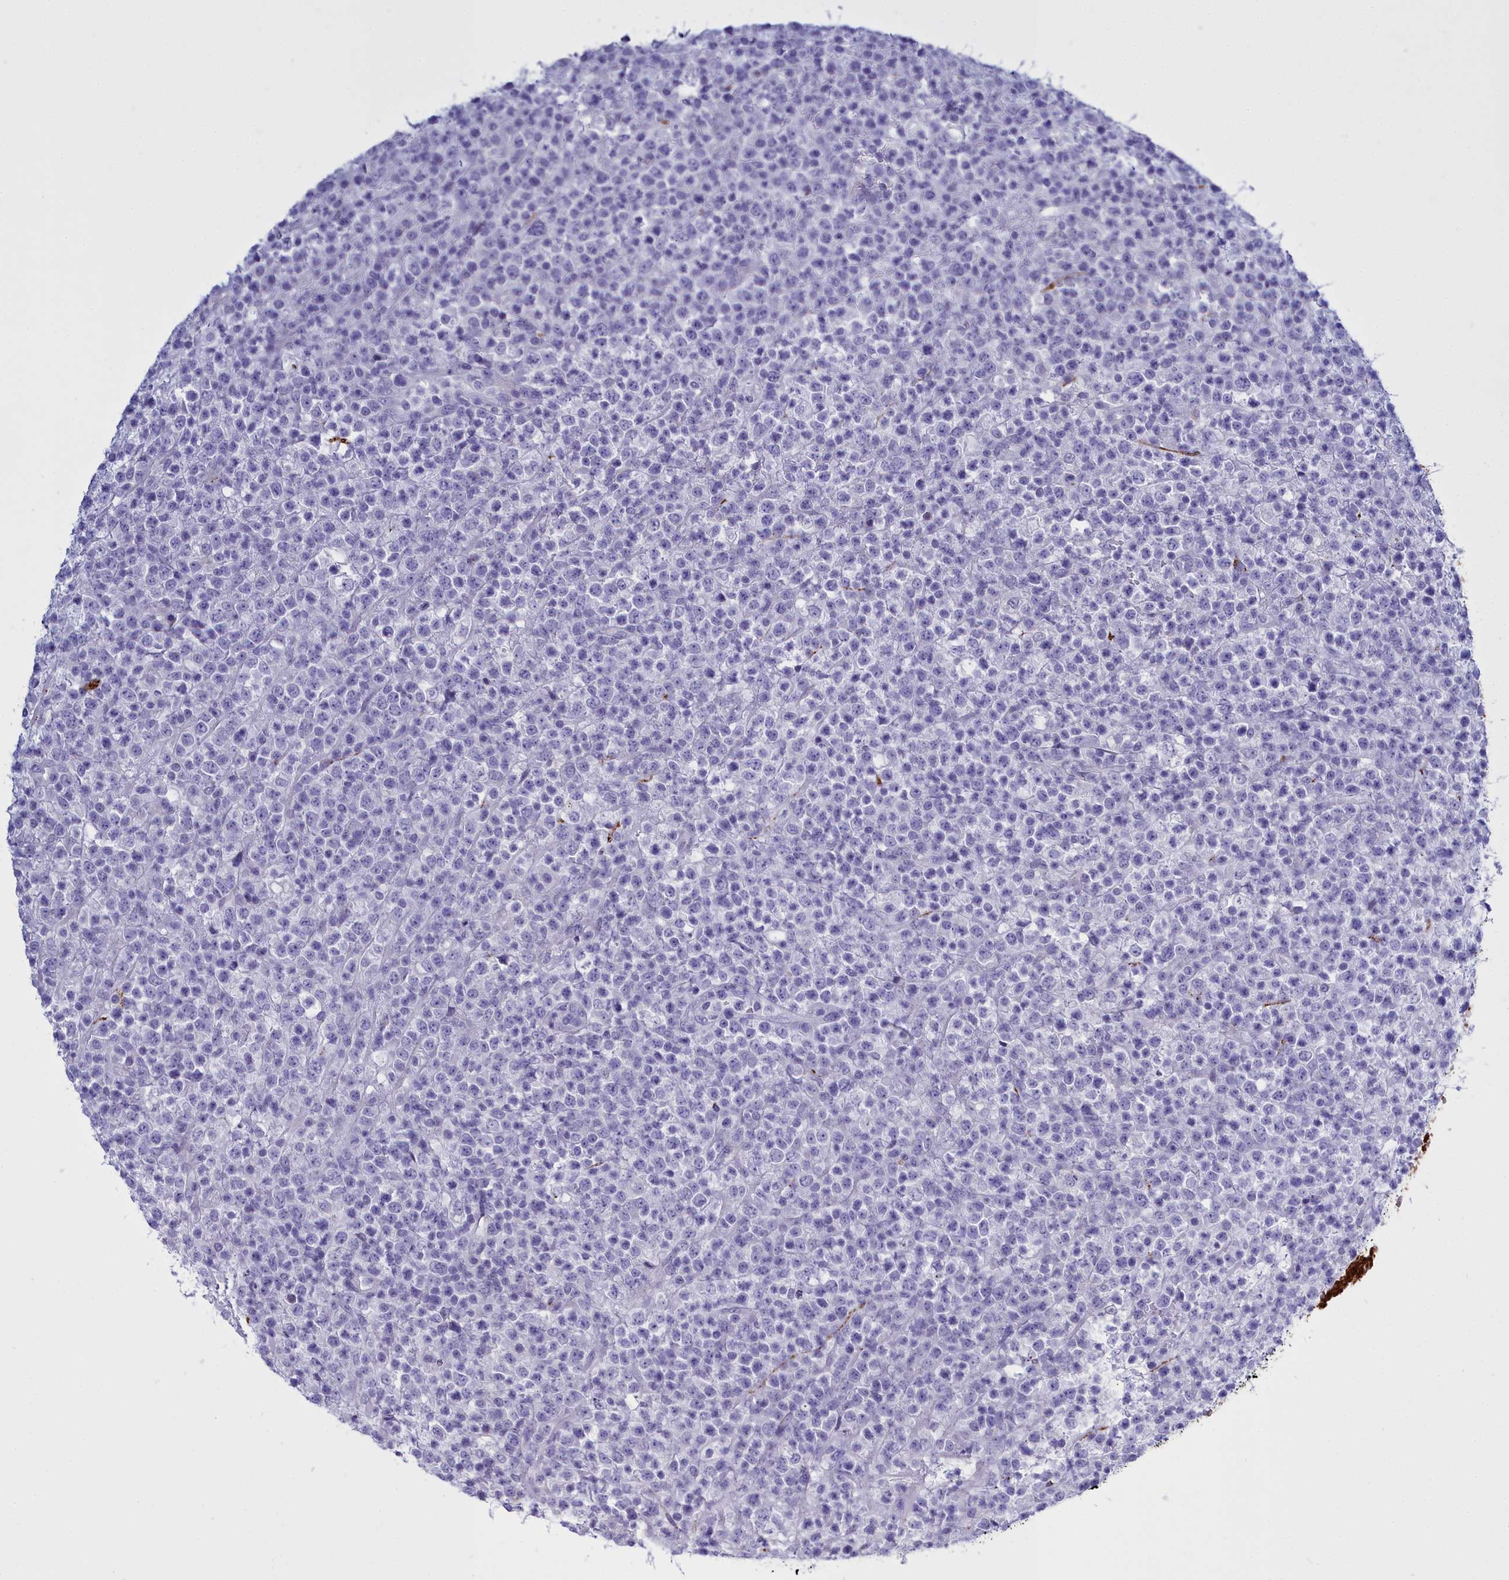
{"staining": {"intensity": "negative", "quantity": "none", "location": "none"}, "tissue": "lymphoma", "cell_type": "Tumor cells", "image_type": "cancer", "snomed": [{"axis": "morphology", "description": "Malignant lymphoma, non-Hodgkin's type, High grade"}, {"axis": "topography", "description": "Colon"}], "caption": "Tumor cells are negative for brown protein staining in malignant lymphoma, non-Hodgkin's type (high-grade).", "gene": "MAP6", "patient": {"sex": "female", "age": 53}}